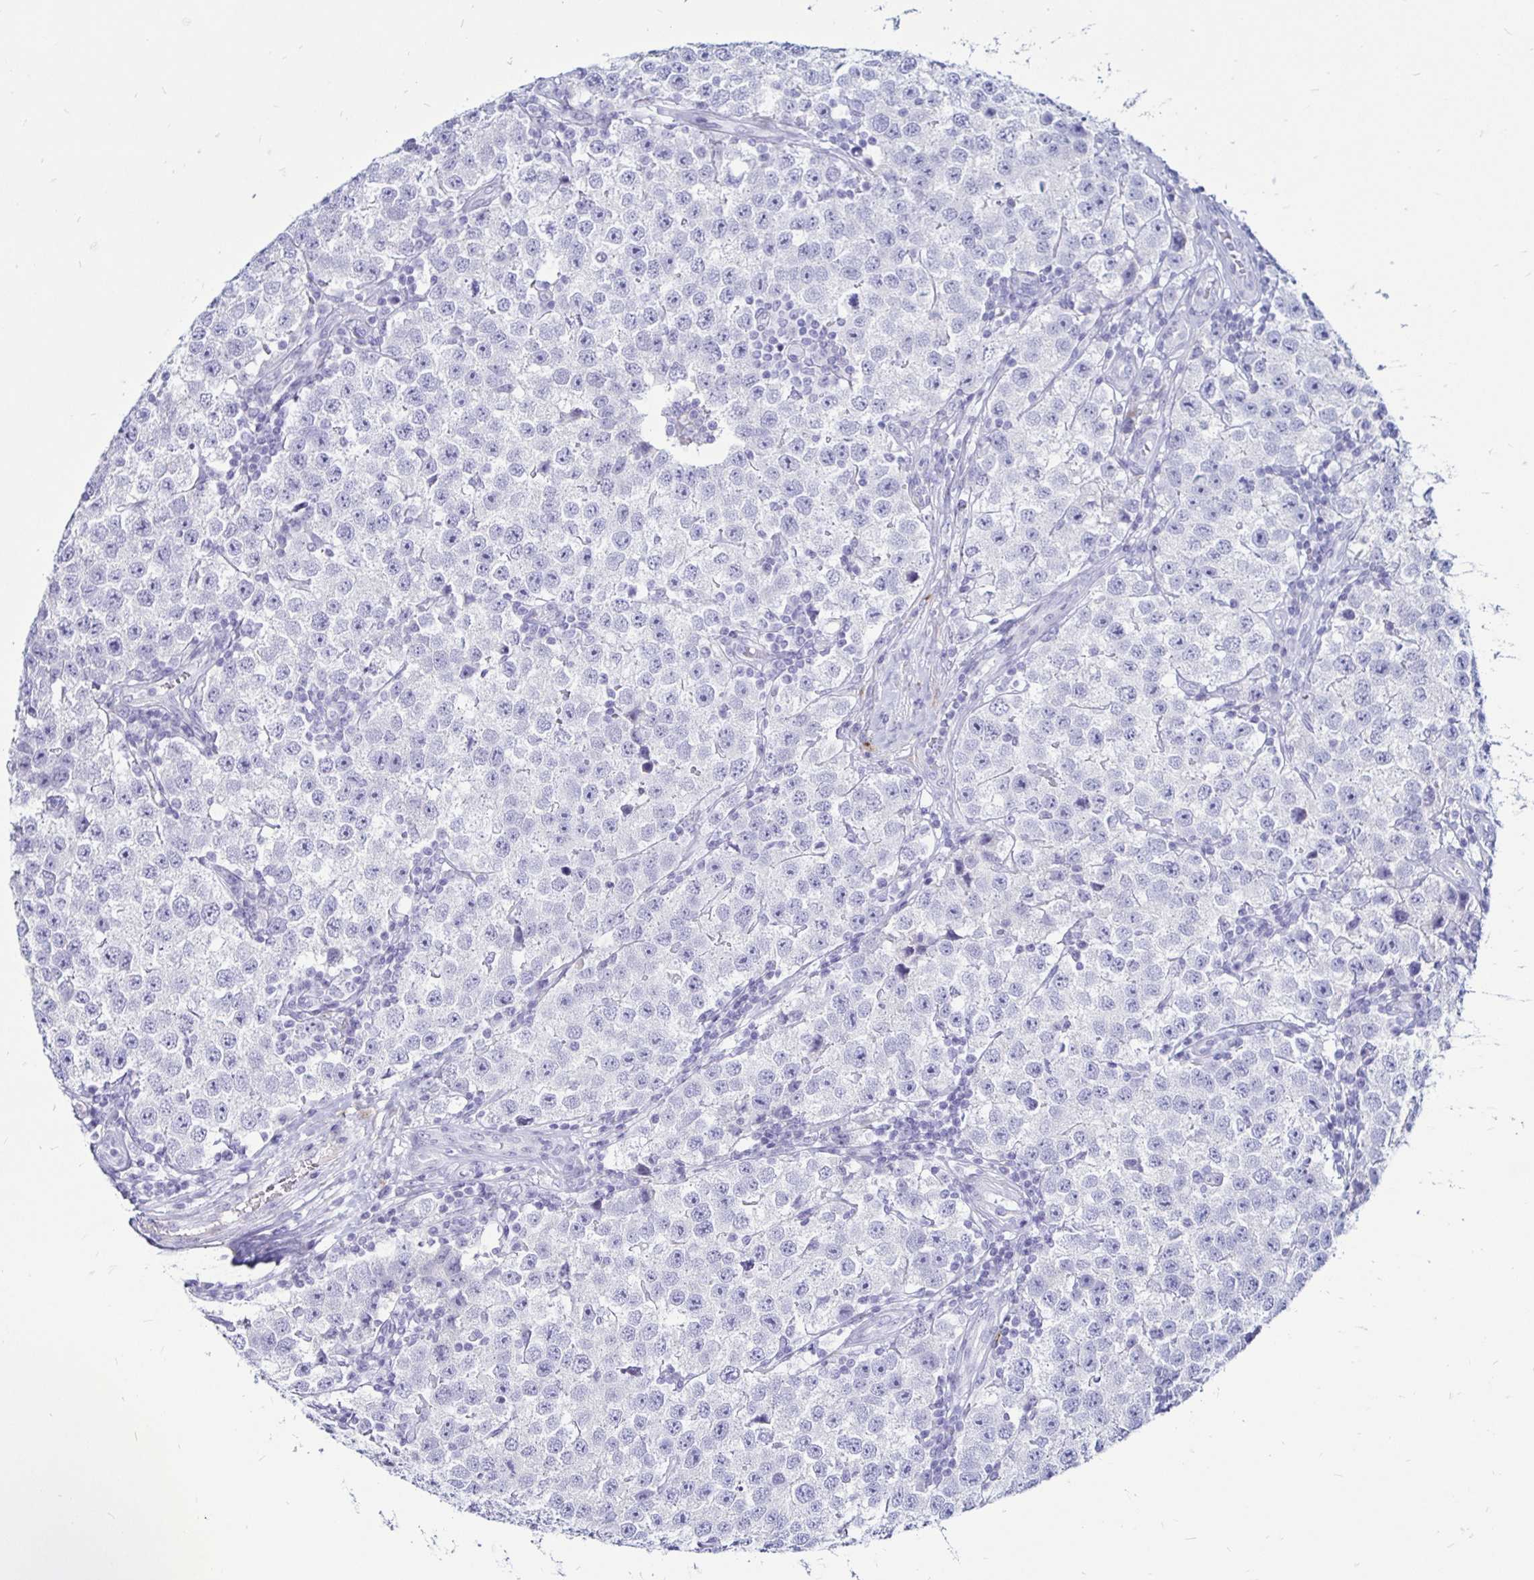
{"staining": {"intensity": "negative", "quantity": "none", "location": "none"}, "tissue": "testis cancer", "cell_type": "Tumor cells", "image_type": "cancer", "snomed": [{"axis": "morphology", "description": "Seminoma, NOS"}, {"axis": "topography", "description": "Testis"}], "caption": "Tumor cells are negative for brown protein staining in testis seminoma.", "gene": "TIMP1", "patient": {"sex": "male", "age": 34}}